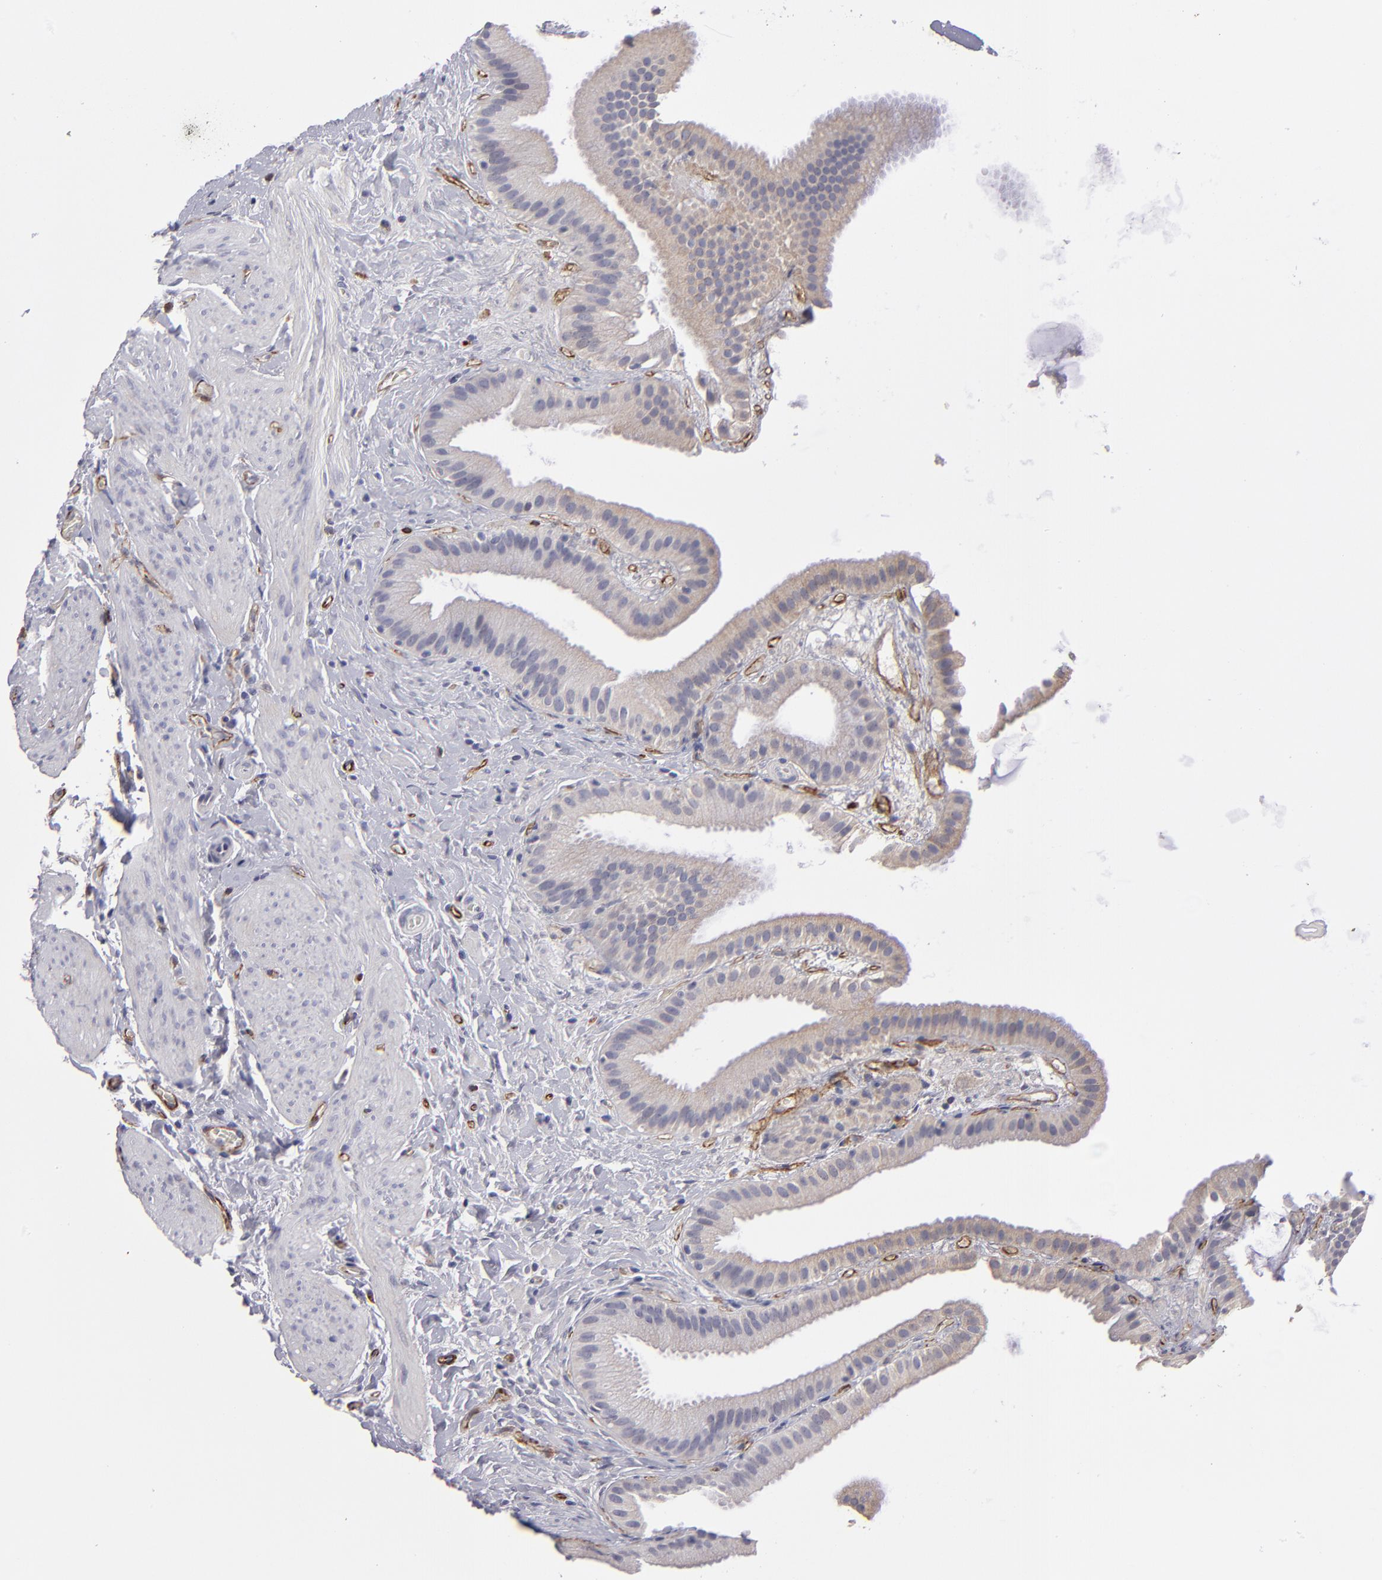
{"staining": {"intensity": "weak", "quantity": "25%-75%", "location": "cytoplasmic/membranous"}, "tissue": "gallbladder", "cell_type": "Glandular cells", "image_type": "normal", "snomed": [{"axis": "morphology", "description": "Normal tissue, NOS"}, {"axis": "topography", "description": "Gallbladder"}], "caption": "Immunohistochemical staining of normal human gallbladder shows low levels of weak cytoplasmic/membranous expression in approximately 25%-75% of glandular cells.", "gene": "ZNF175", "patient": {"sex": "female", "age": 63}}